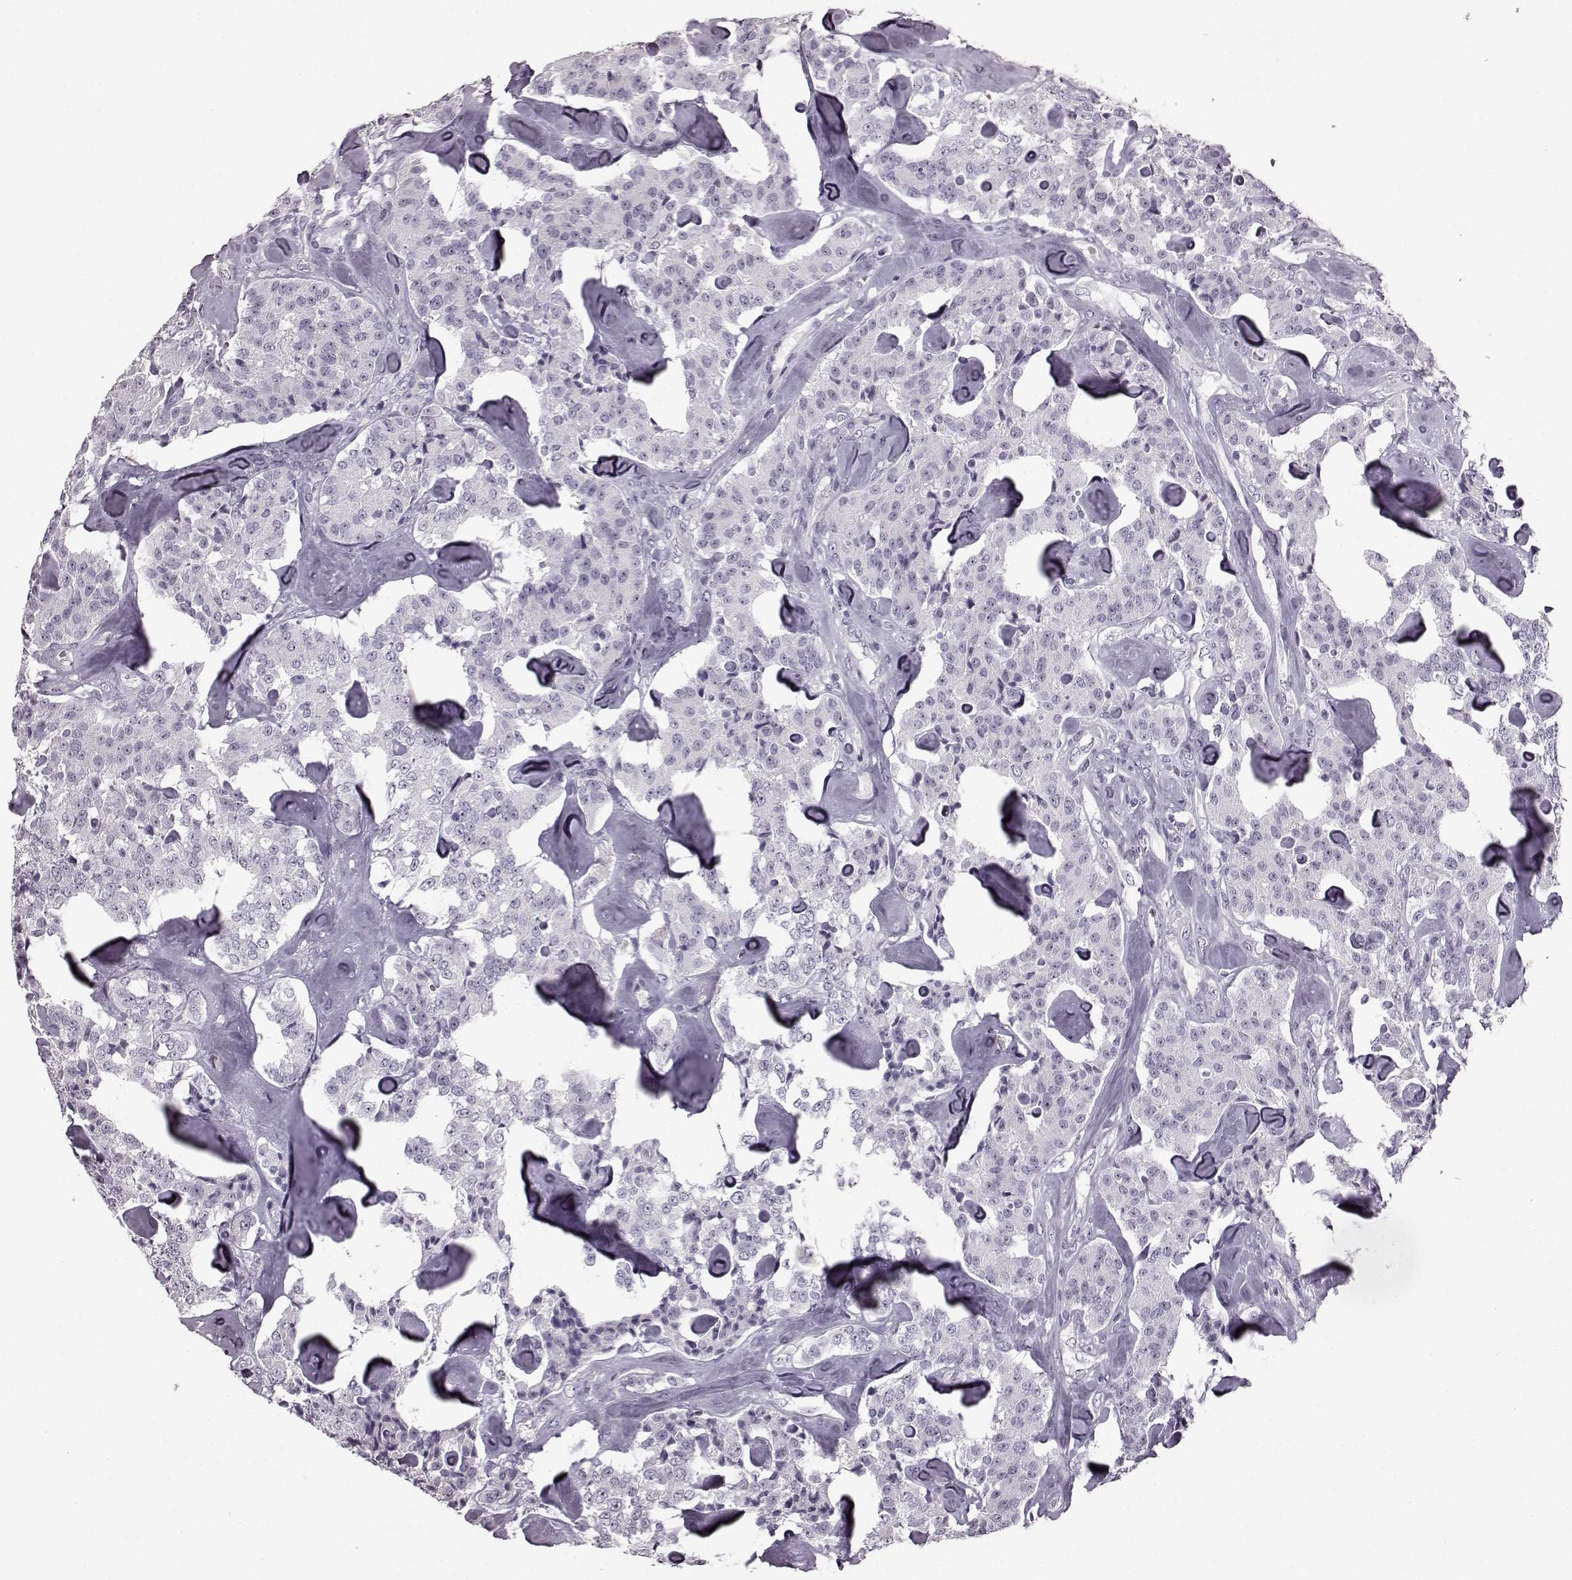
{"staining": {"intensity": "negative", "quantity": "none", "location": "none"}, "tissue": "carcinoid", "cell_type": "Tumor cells", "image_type": "cancer", "snomed": [{"axis": "morphology", "description": "Carcinoid, malignant, NOS"}, {"axis": "topography", "description": "Pancreas"}], "caption": "DAB immunohistochemical staining of carcinoid exhibits no significant staining in tumor cells.", "gene": "PRPH2", "patient": {"sex": "male", "age": 41}}